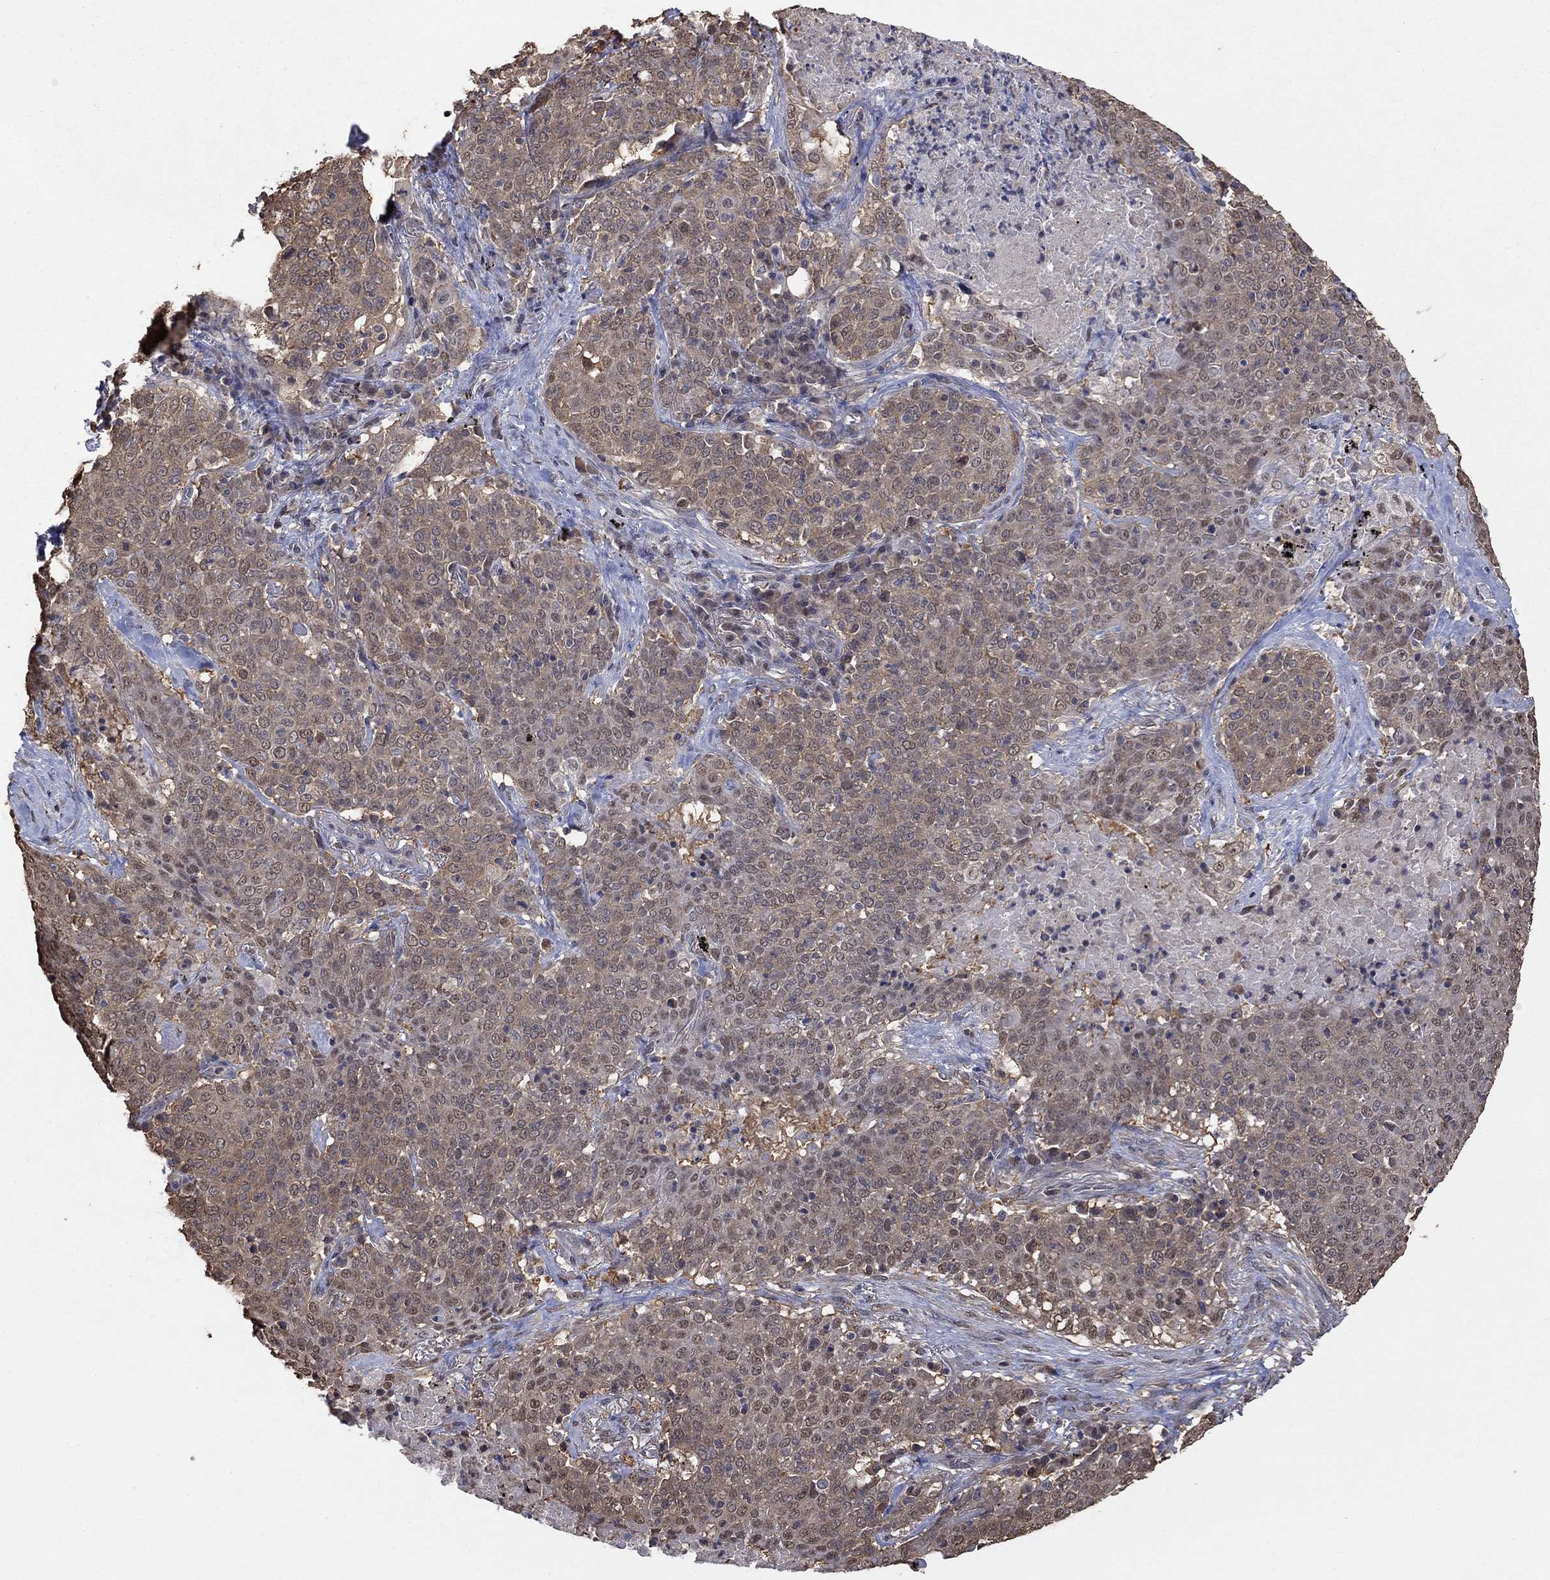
{"staining": {"intensity": "negative", "quantity": "none", "location": "none"}, "tissue": "lung cancer", "cell_type": "Tumor cells", "image_type": "cancer", "snomed": [{"axis": "morphology", "description": "Squamous cell carcinoma, NOS"}, {"axis": "topography", "description": "Lung"}], "caption": "DAB immunohistochemical staining of squamous cell carcinoma (lung) displays no significant staining in tumor cells. (DAB immunohistochemistry (IHC) visualized using brightfield microscopy, high magnification).", "gene": "RNF114", "patient": {"sex": "male", "age": 82}}